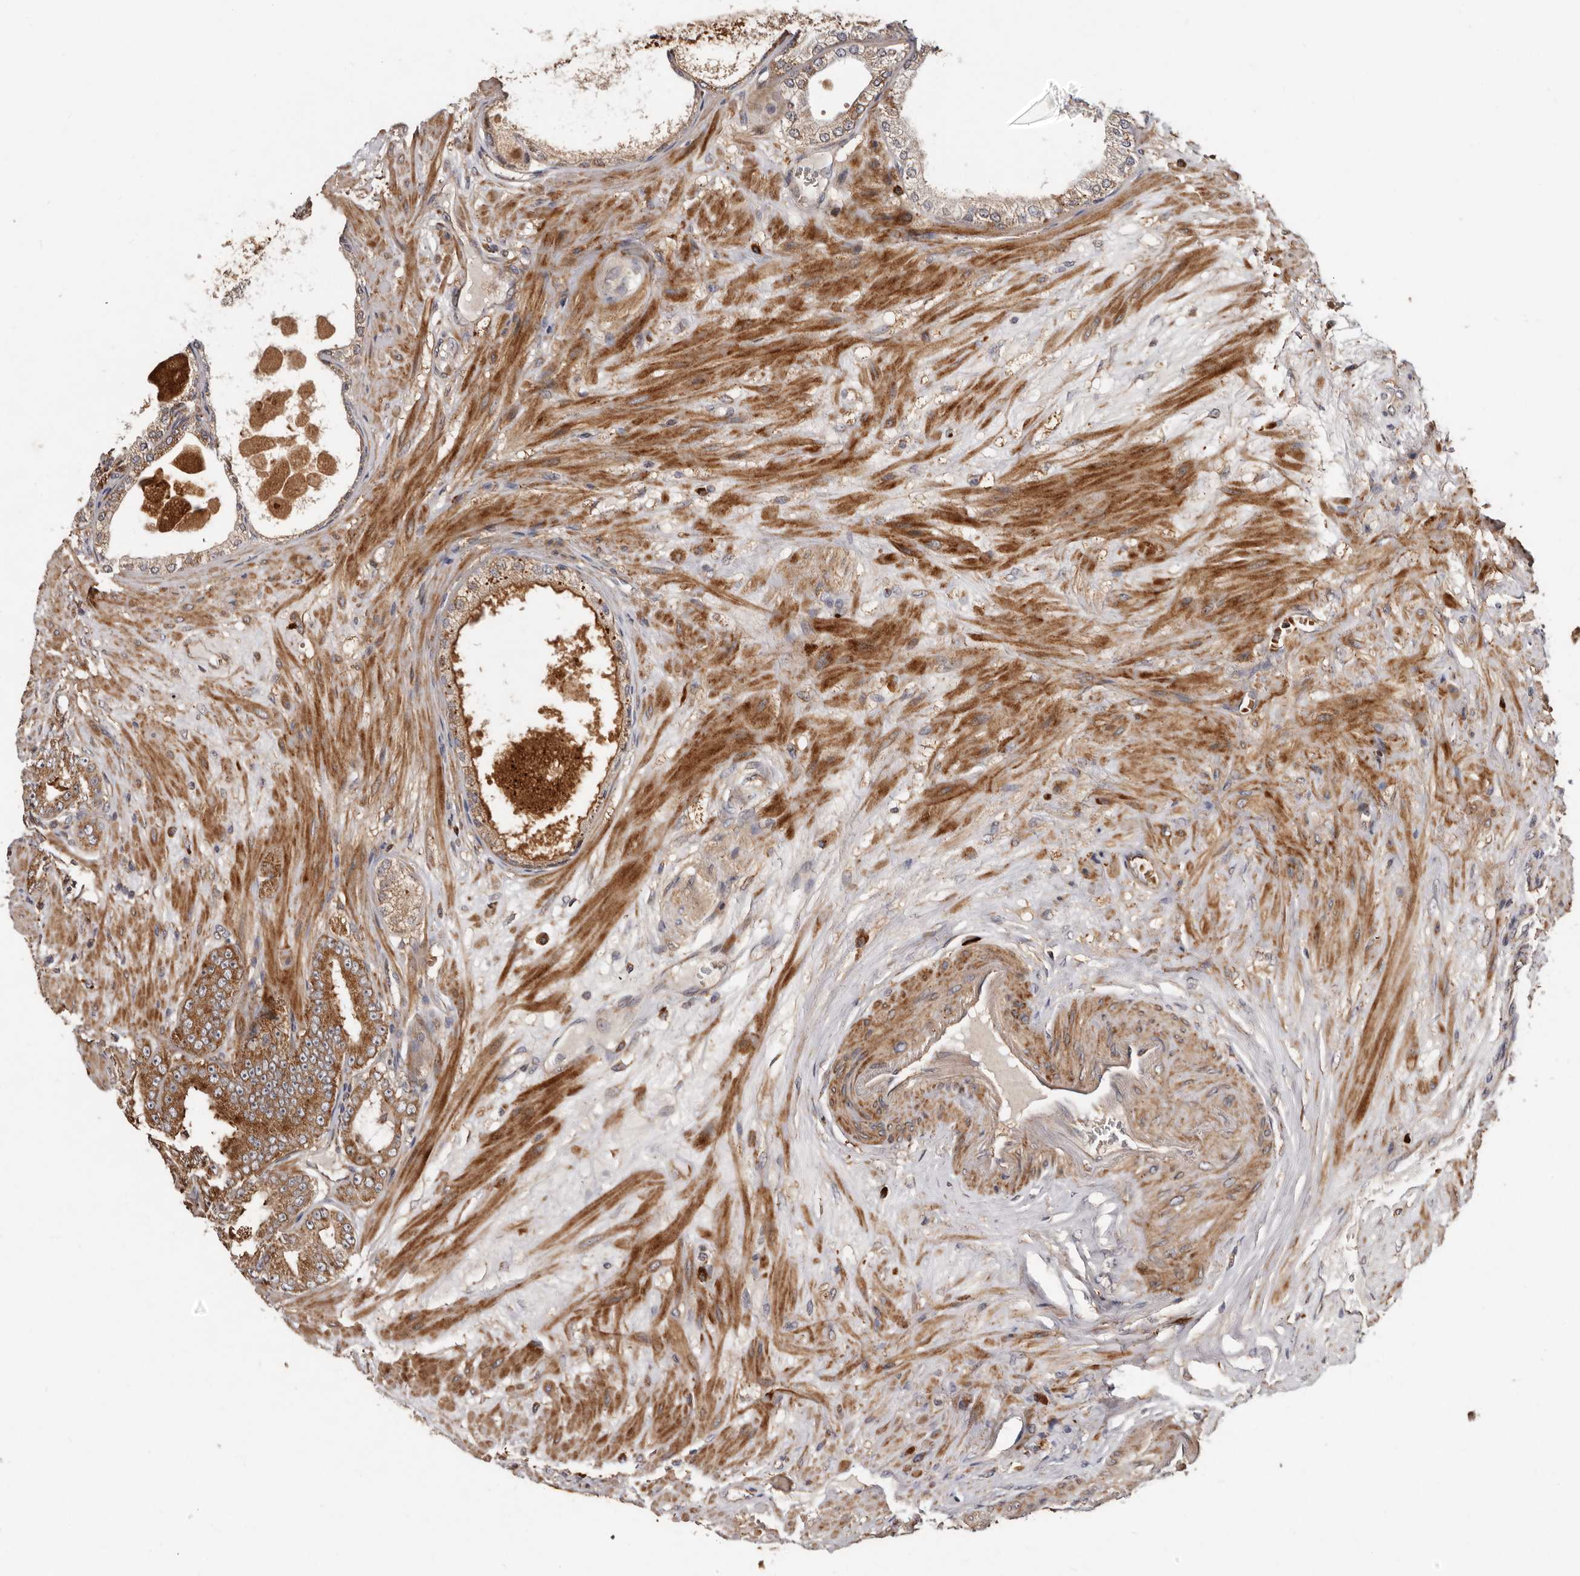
{"staining": {"intensity": "moderate", "quantity": "25%-75%", "location": "cytoplasmic/membranous"}, "tissue": "prostate cancer", "cell_type": "Tumor cells", "image_type": "cancer", "snomed": [{"axis": "morphology", "description": "Adenocarcinoma, Low grade"}, {"axis": "topography", "description": "Prostate"}], "caption": "Protein staining of prostate adenocarcinoma (low-grade) tissue displays moderate cytoplasmic/membranous expression in approximately 25%-75% of tumor cells.", "gene": "GOT1L1", "patient": {"sex": "male", "age": 63}}